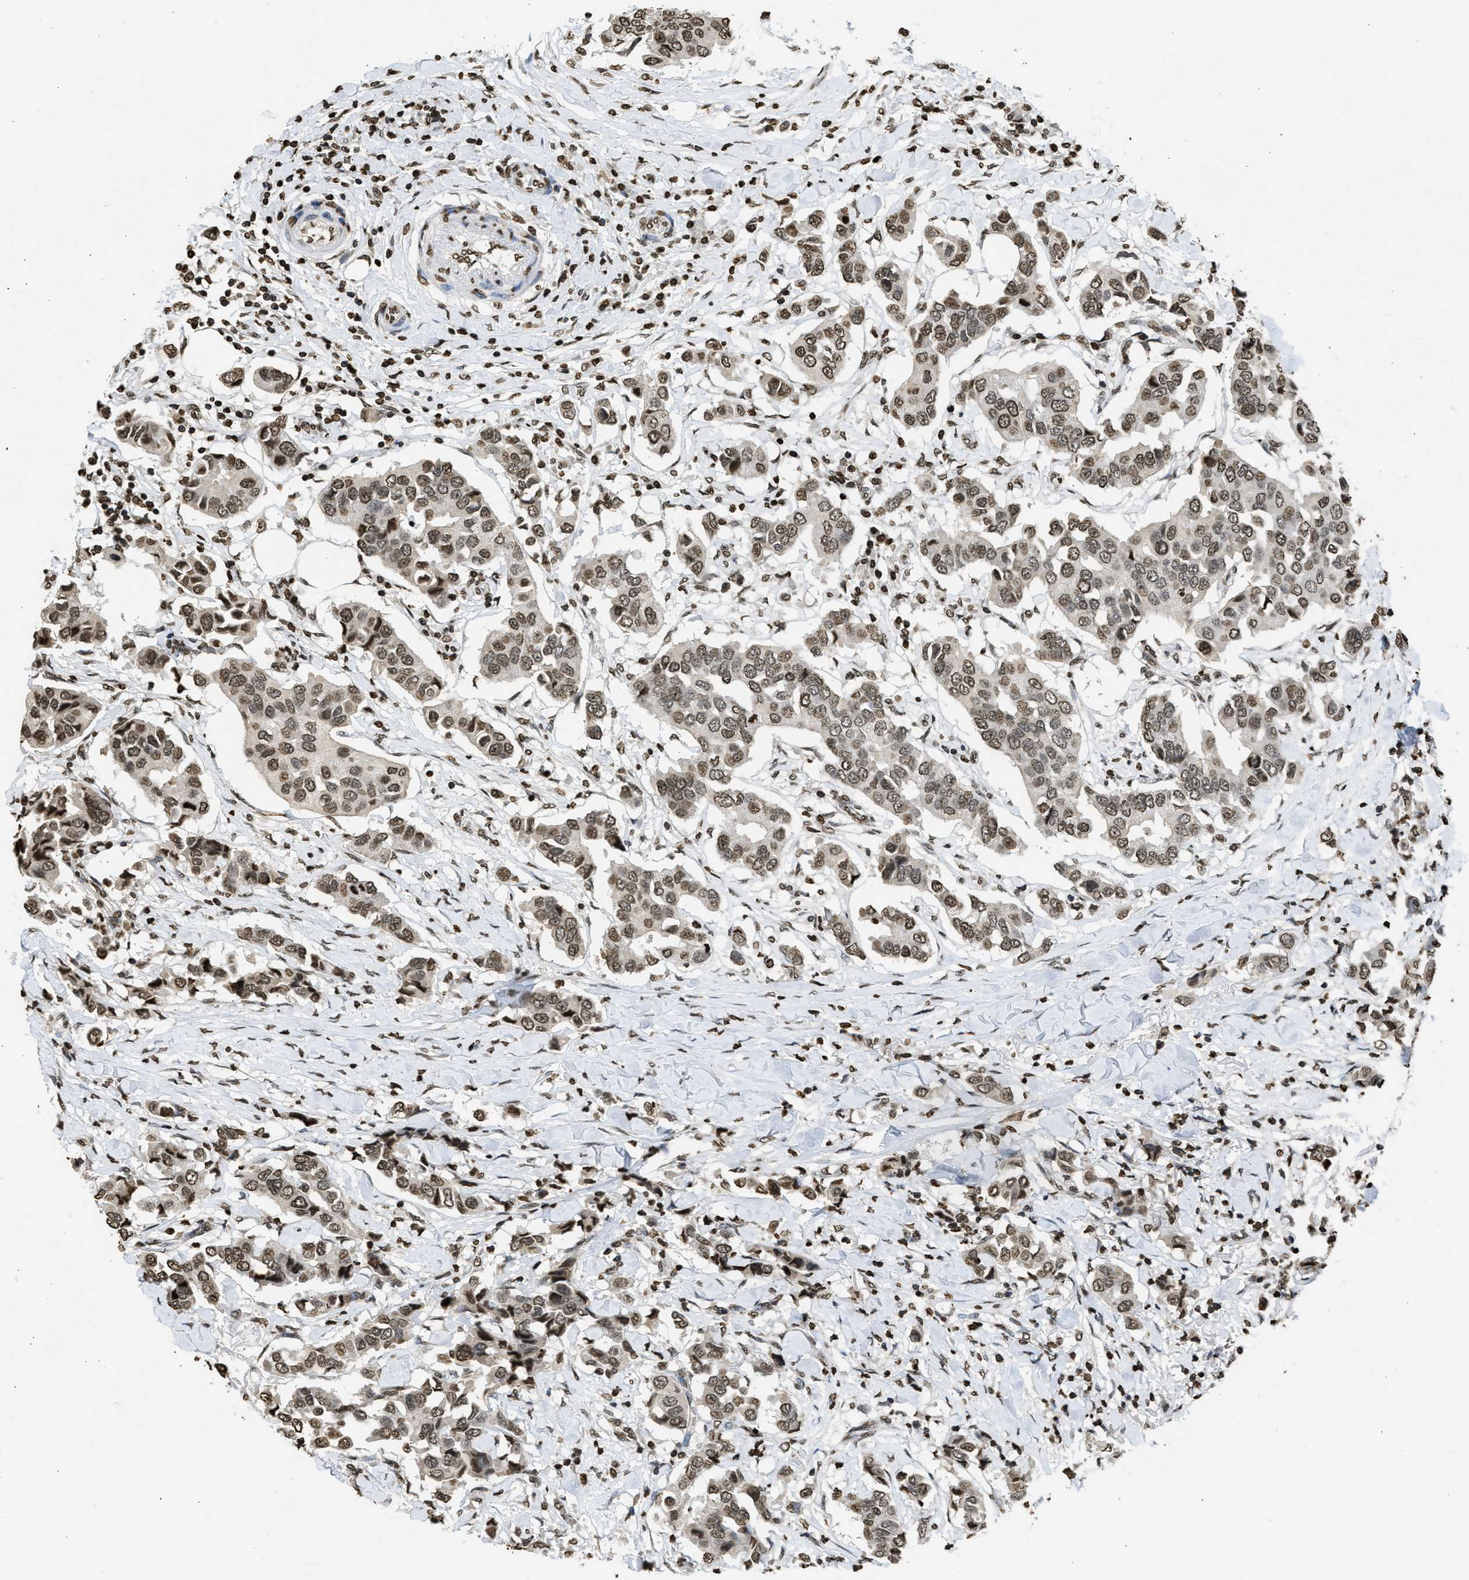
{"staining": {"intensity": "moderate", "quantity": ">75%", "location": "nuclear"}, "tissue": "breast cancer", "cell_type": "Tumor cells", "image_type": "cancer", "snomed": [{"axis": "morphology", "description": "Duct carcinoma"}, {"axis": "topography", "description": "Breast"}], "caption": "Immunohistochemistry (IHC) (DAB (3,3'-diaminobenzidine)) staining of human breast infiltrating ductal carcinoma reveals moderate nuclear protein staining in approximately >75% of tumor cells. (DAB (3,3'-diaminobenzidine) IHC with brightfield microscopy, high magnification).", "gene": "RRAGC", "patient": {"sex": "female", "age": 80}}